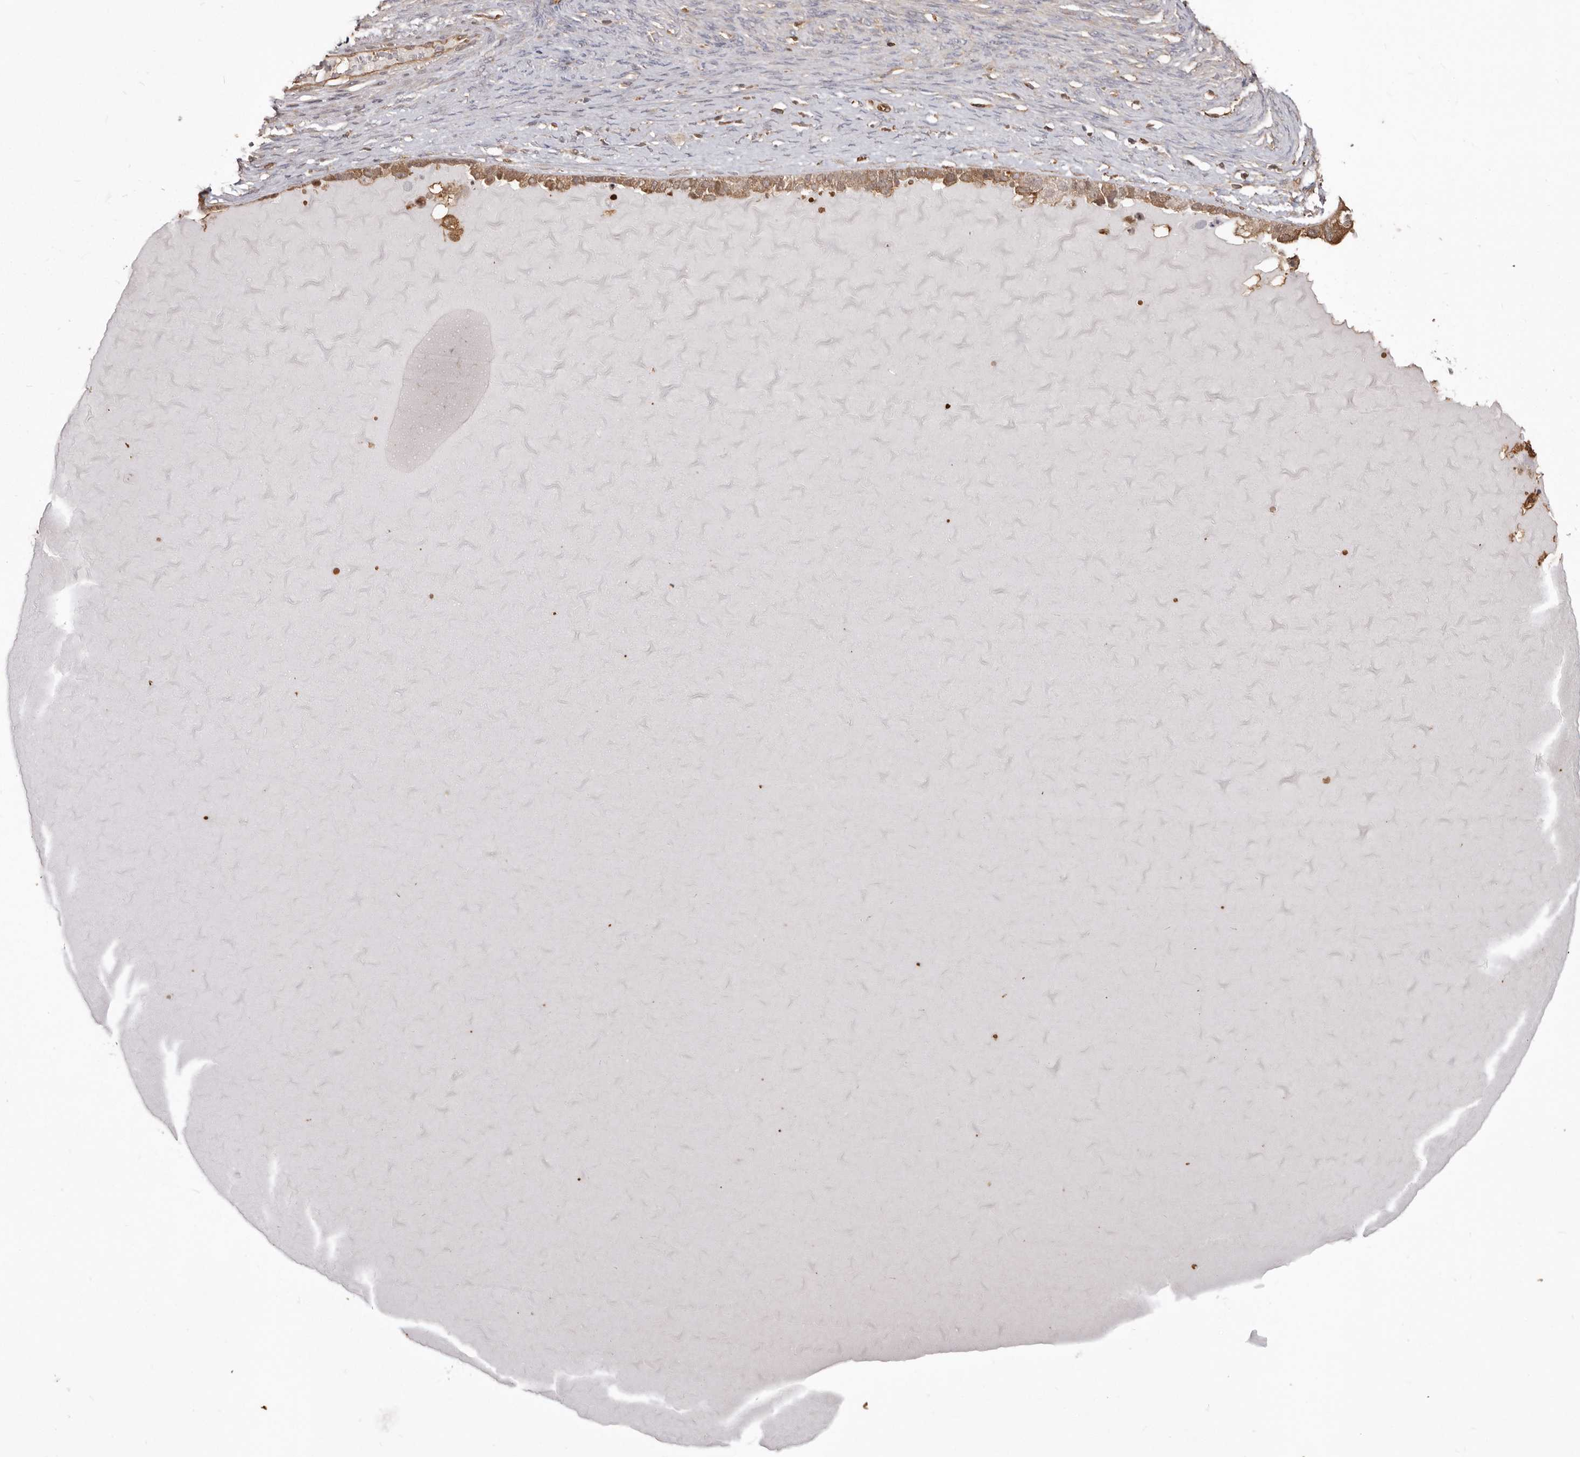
{"staining": {"intensity": "moderate", "quantity": ">75%", "location": "cytoplasmic/membranous"}, "tissue": "ovarian cancer", "cell_type": "Tumor cells", "image_type": "cancer", "snomed": [{"axis": "morphology", "description": "Cystadenocarcinoma, serous, NOS"}, {"axis": "topography", "description": "Ovary"}], "caption": "Ovarian serous cystadenocarcinoma was stained to show a protein in brown. There is medium levels of moderate cytoplasmic/membranous positivity in approximately >75% of tumor cells.", "gene": "PKM", "patient": {"sex": "female", "age": 44}}